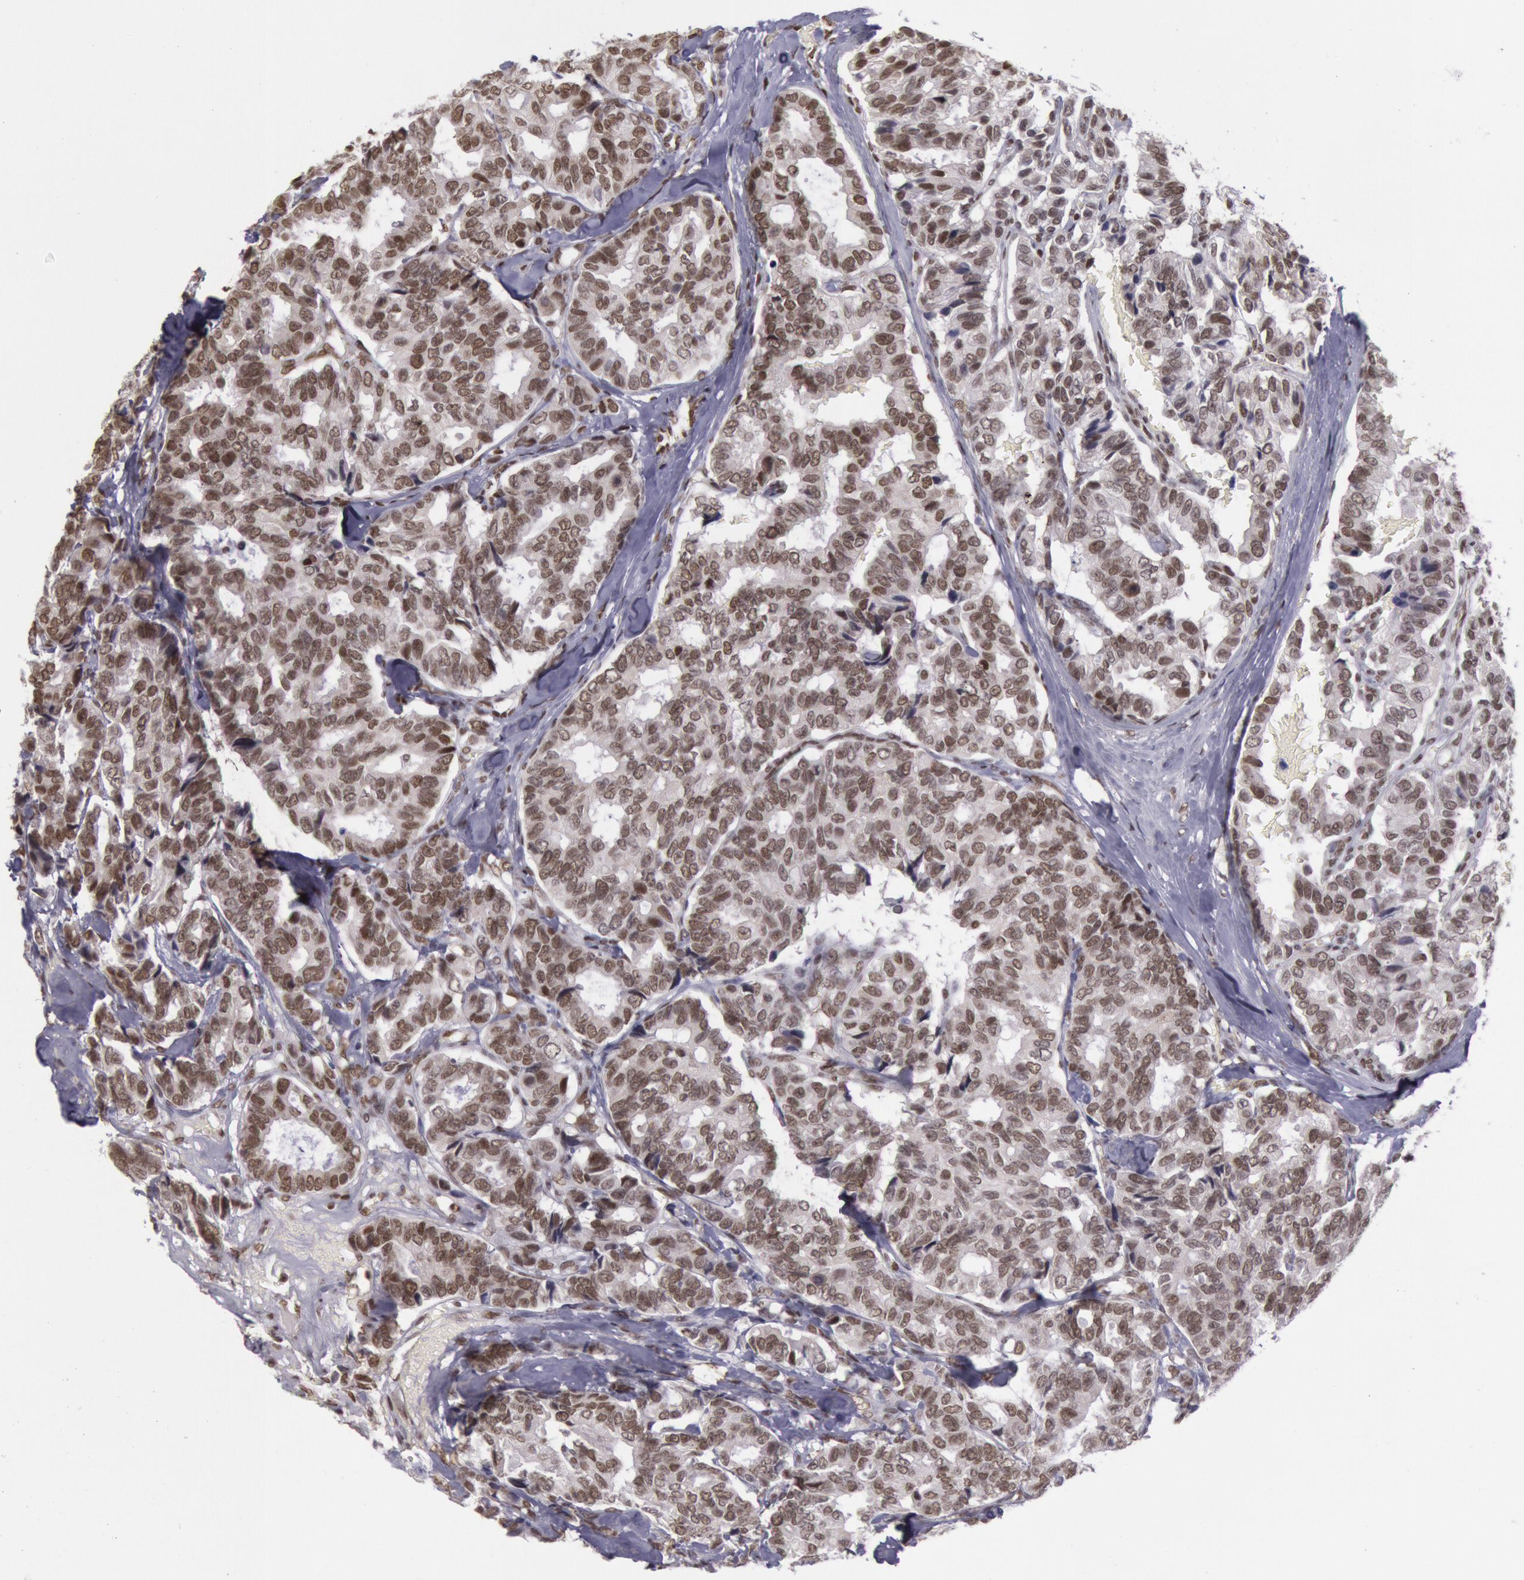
{"staining": {"intensity": "moderate", "quantity": ">75%", "location": "nuclear"}, "tissue": "breast cancer", "cell_type": "Tumor cells", "image_type": "cancer", "snomed": [{"axis": "morphology", "description": "Duct carcinoma"}, {"axis": "topography", "description": "Breast"}], "caption": "Human breast cancer stained with a brown dye exhibits moderate nuclear positive expression in approximately >75% of tumor cells.", "gene": "NKAP", "patient": {"sex": "female", "age": 69}}